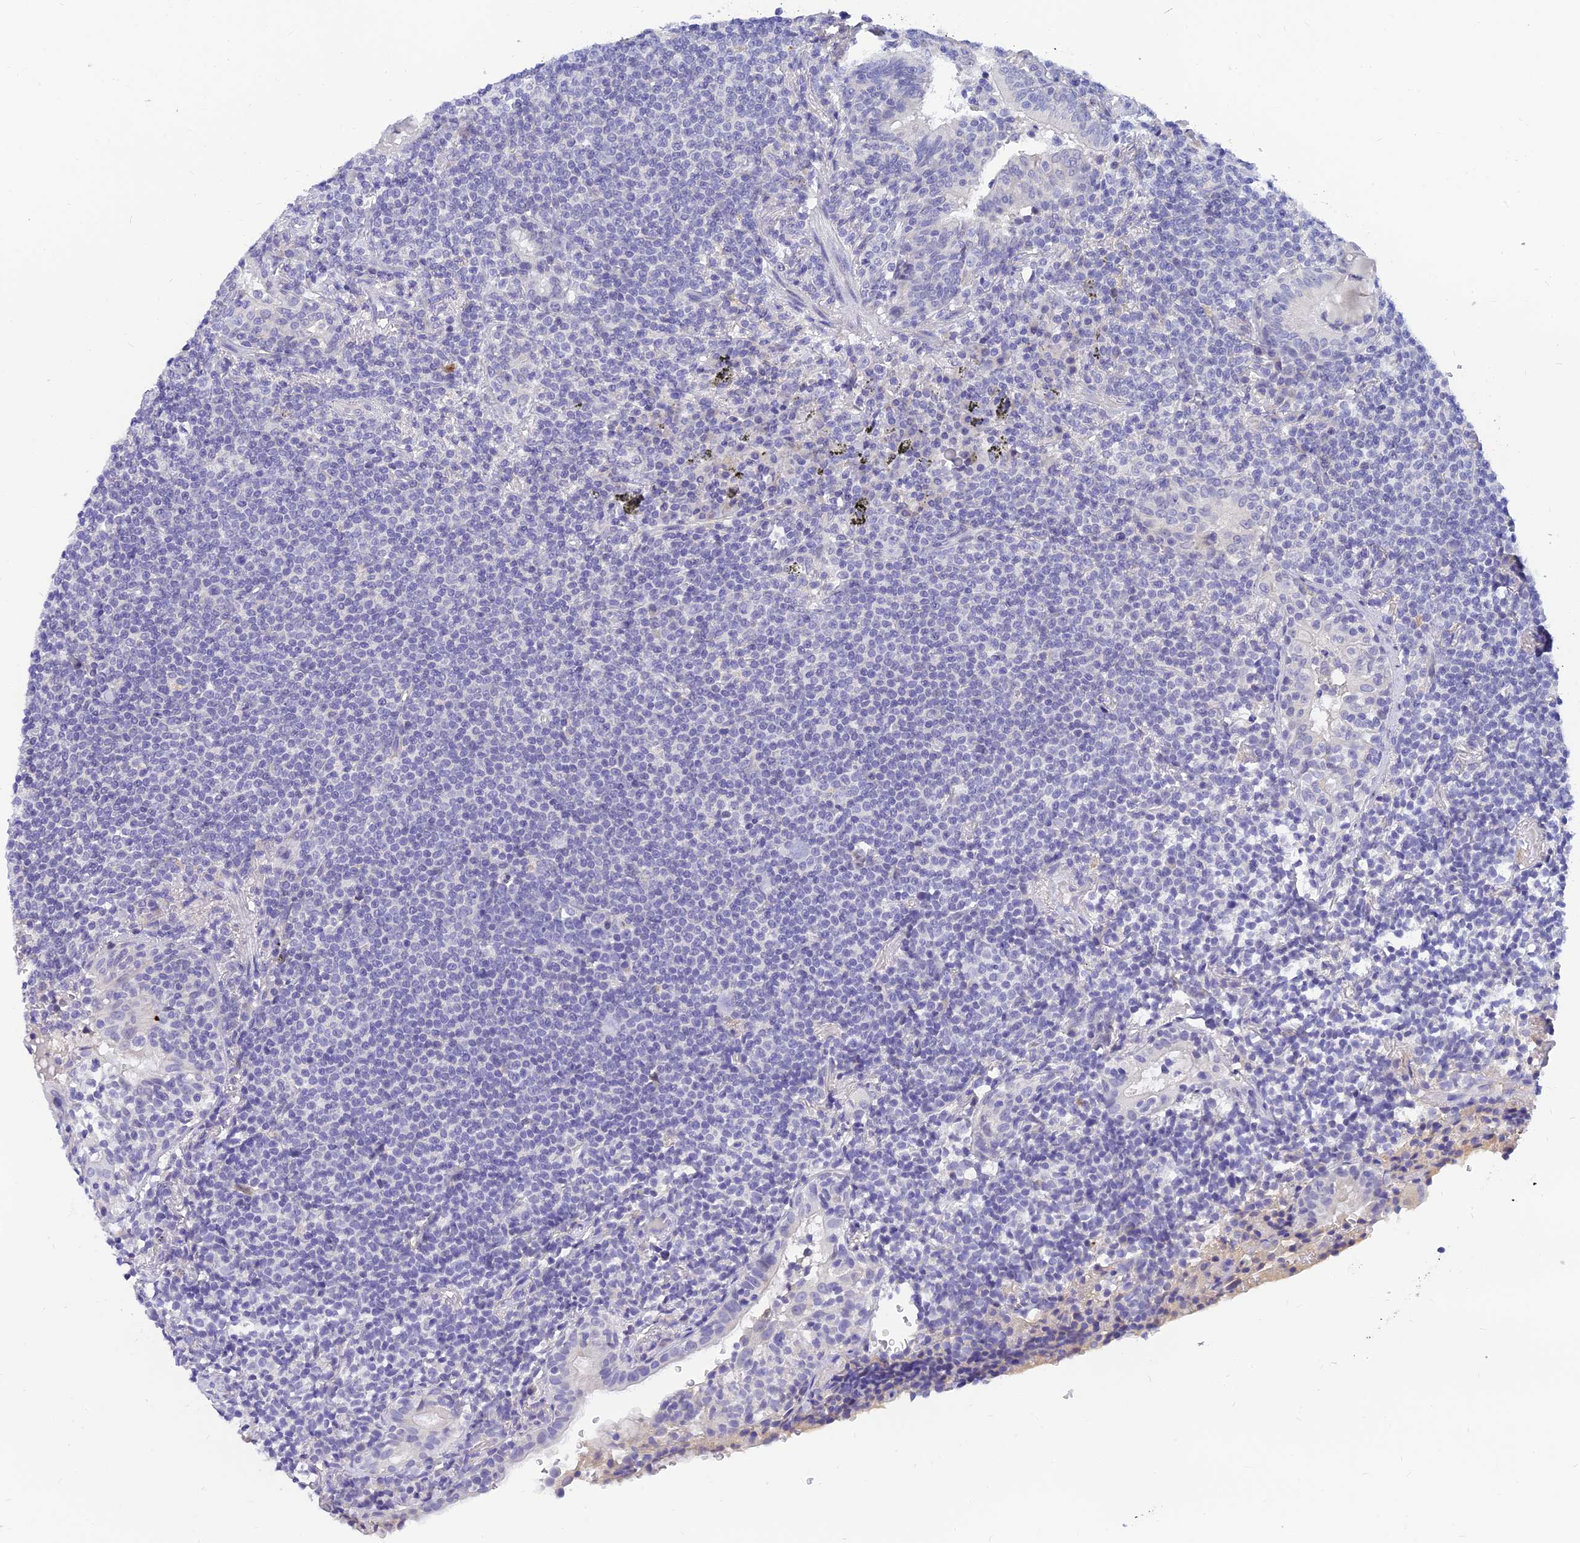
{"staining": {"intensity": "negative", "quantity": "none", "location": "none"}, "tissue": "lymphoma", "cell_type": "Tumor cells", "image_type": "cancer", "snomed": [{"axis": "morphology", "description": "Malignant lymphoma, non-Hodgkin's type, Low grade"}, {"axis": "topography", "description": "Lung"}], "caption": "This is a micrograph of immunohistochemistry (IHC) staining of low-grade malignant lymphoma, non-Hodgkin's type, which shows no staining in tumor cells.", "gene": "TMEM161B", "patient": {"sex": "female", "age": 71}}